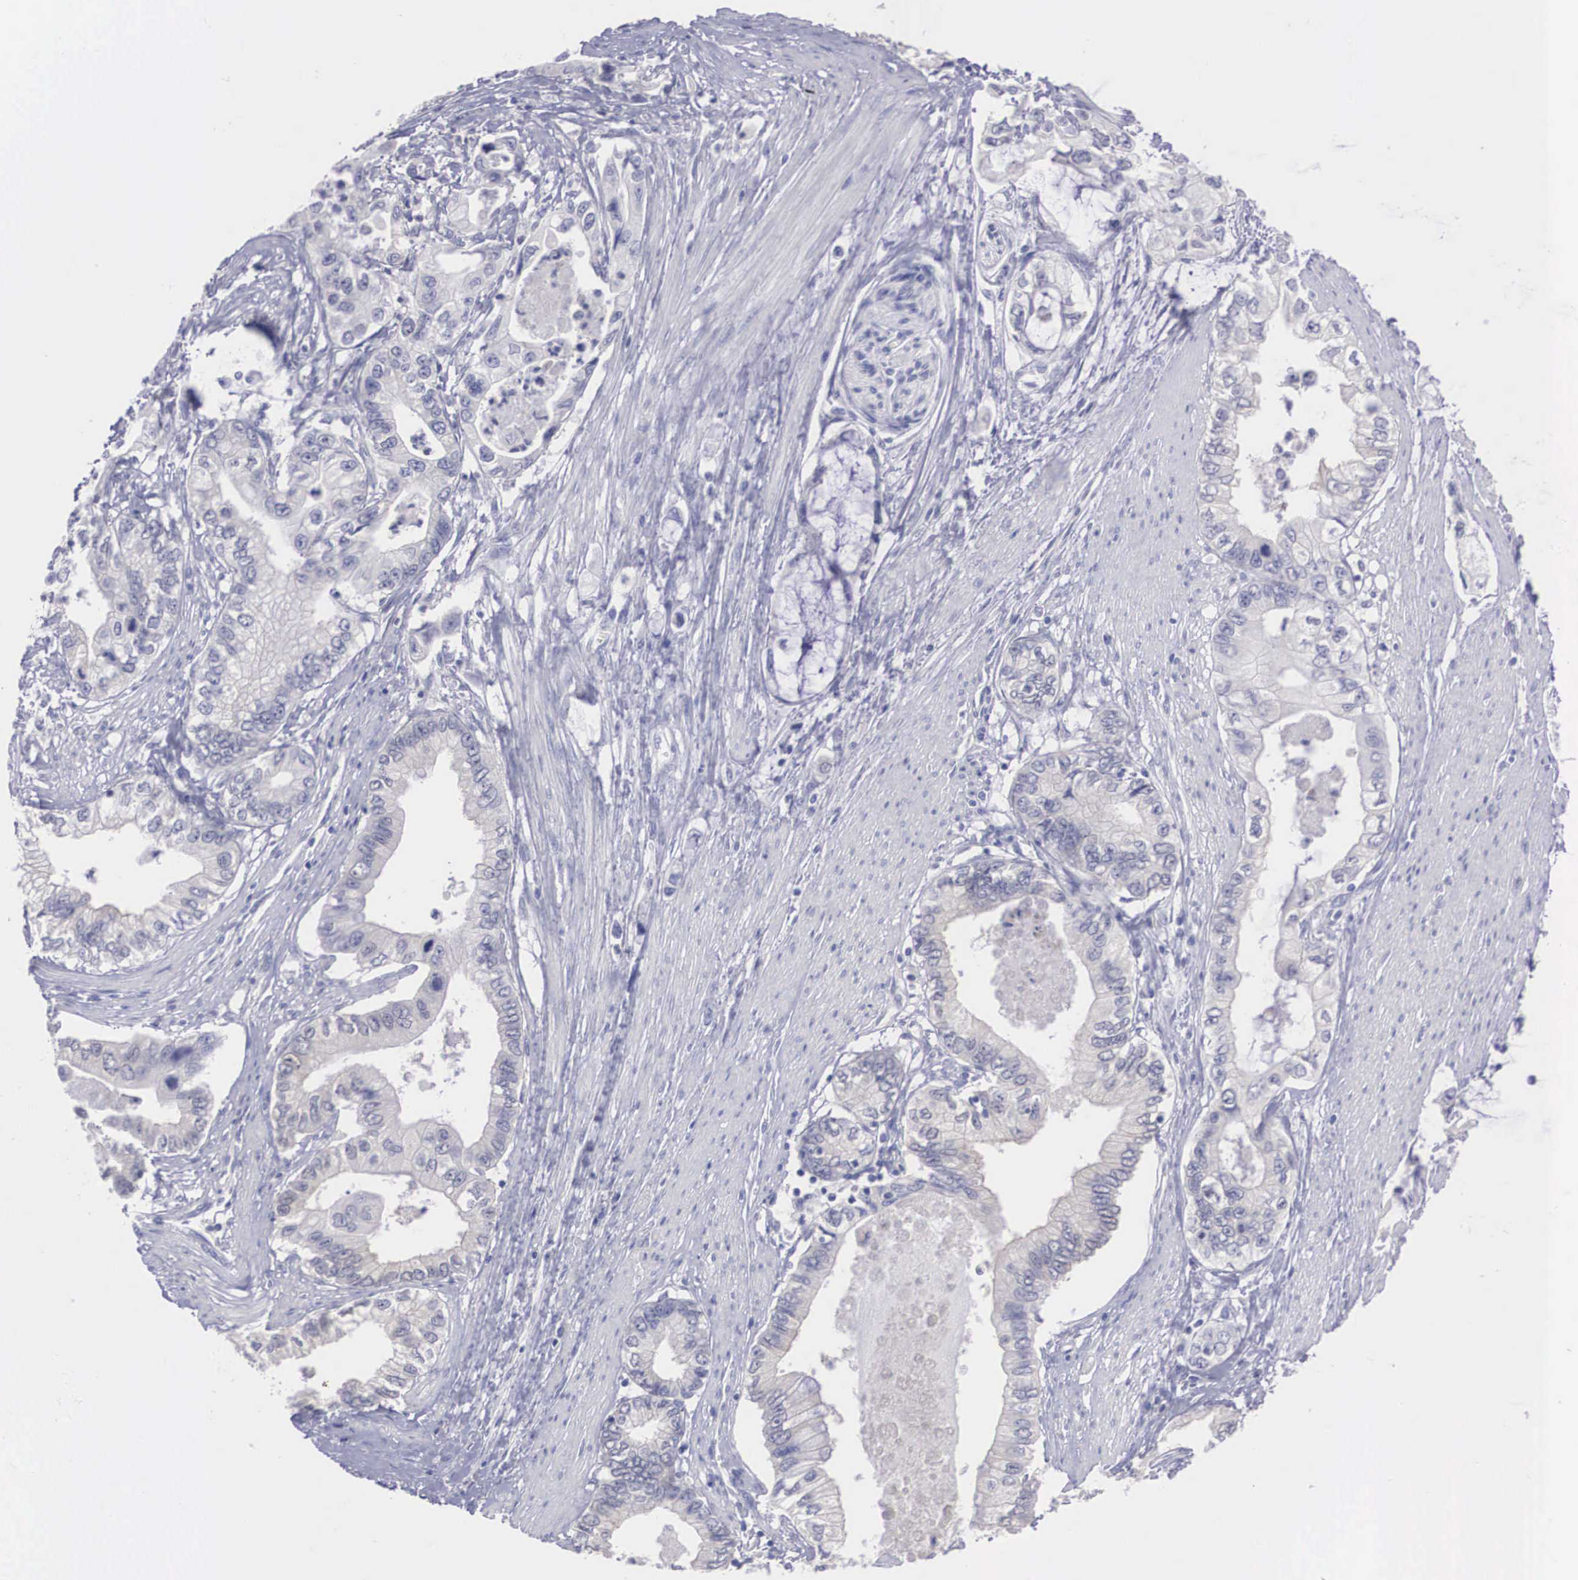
{"staining": {"intensity": "negative", "quantity": "none", "location": "none"}, "tissue": "pancreatic cancer", "cell_type": "Tumor cells", "image_type": "cancer", "snomed": [{"axis": "morphology", "description": "Adenocarcinoma, NOS"}, {"axis": "topography", "description": "Pancreas"}, {"axis": "topography", "description": "Stomach, upper"}], "caption": "Pancreatic cancer (adenocarcinoma) was stained to show a protein in brown. There is no significant staining in tumor cells. Nuclei are stained in blue.", "gene": "REPS2", "patient": {"sex": "male", "age": 77}}